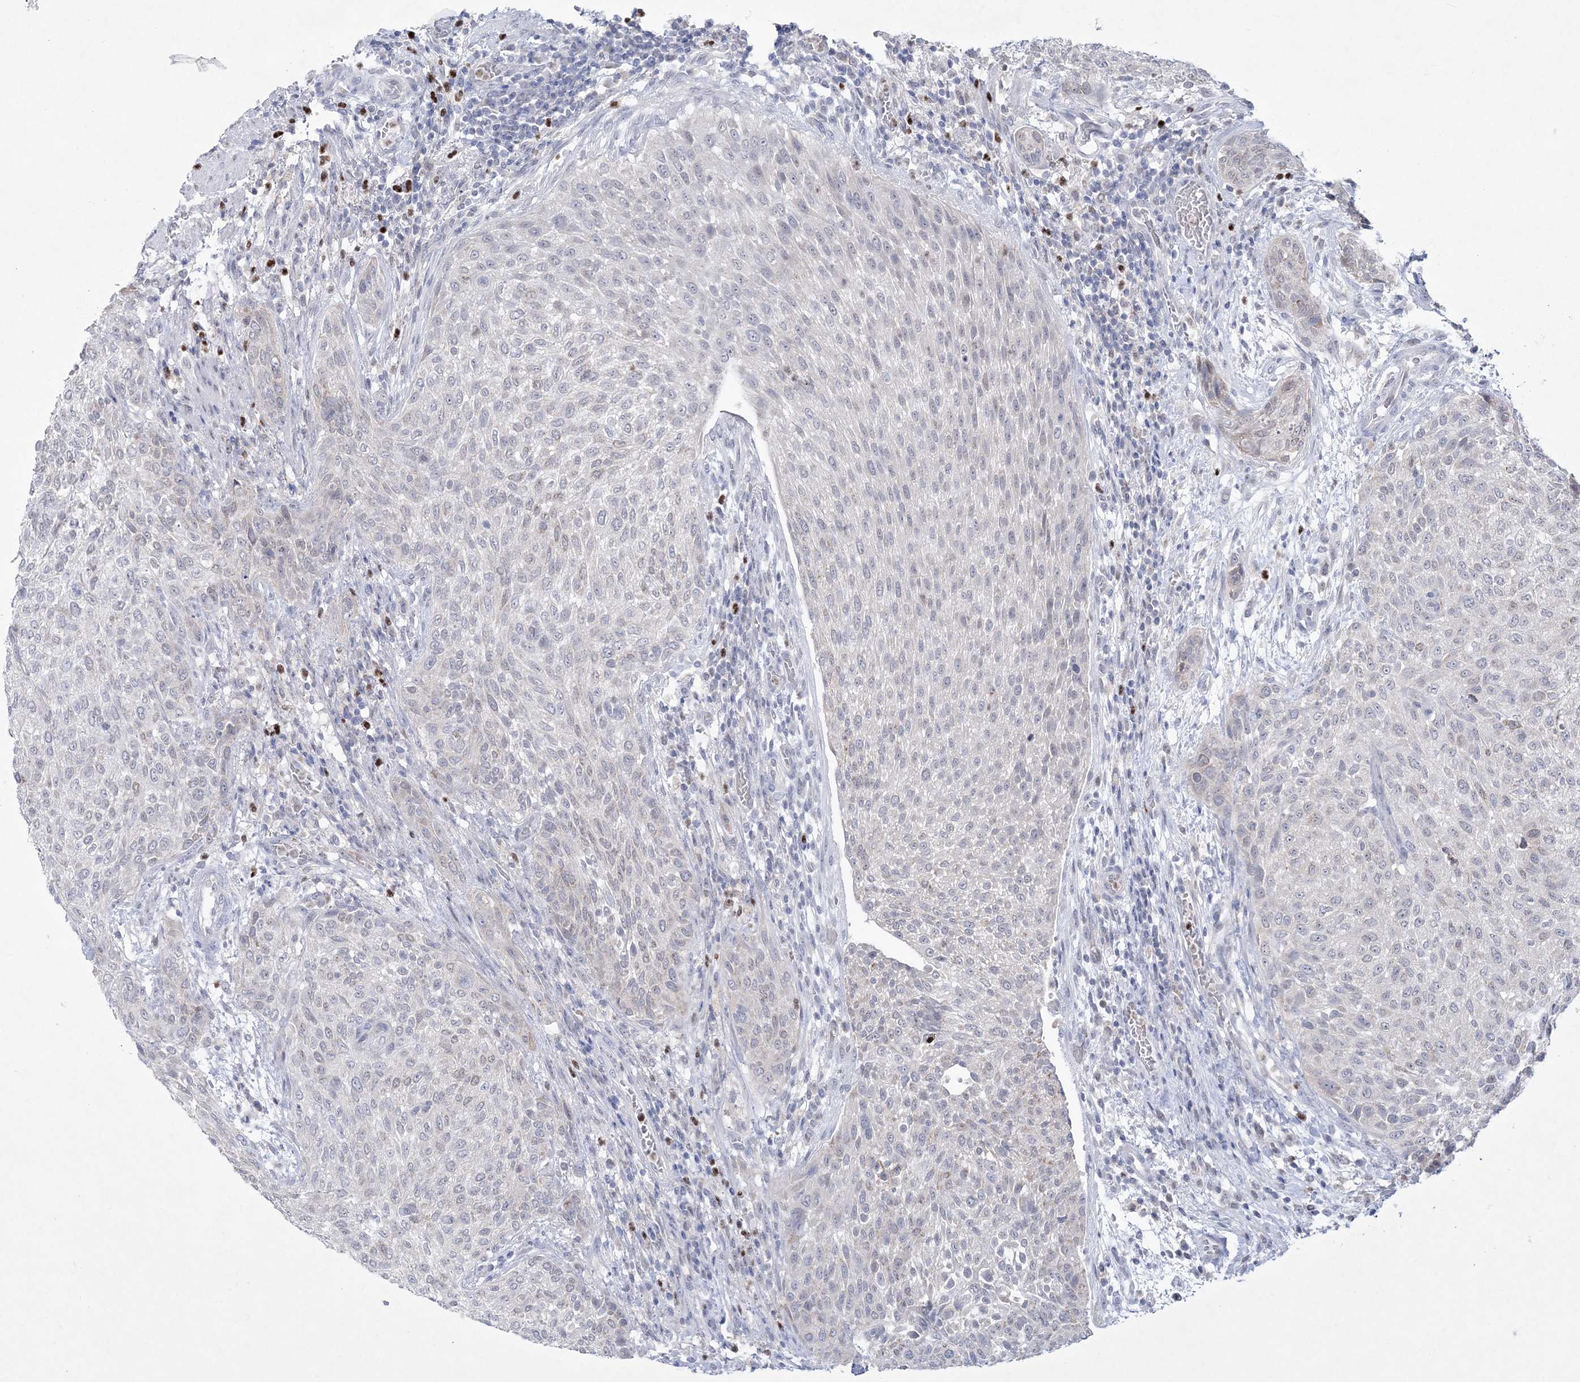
{"staining": {"intensity": "negative", "quantity": "none", "location": "none"}, "tissue": "urothelial cancer", "cell_type": "Tumor cells", "image_type": "cancer", "snomed": [{"axis": "morphology", "description": "Urothelial carcinoma, High grade"}, {"axis": "topography", "description": "Urinary bladder"}], "caption": "The immunohistochemistry (IHC) image has no significant staining in tumor cells of urothelial carcinoma (high-grade) tissue.", "gene": "WDR27", "patient": {"sex": "male", "age": 35}}